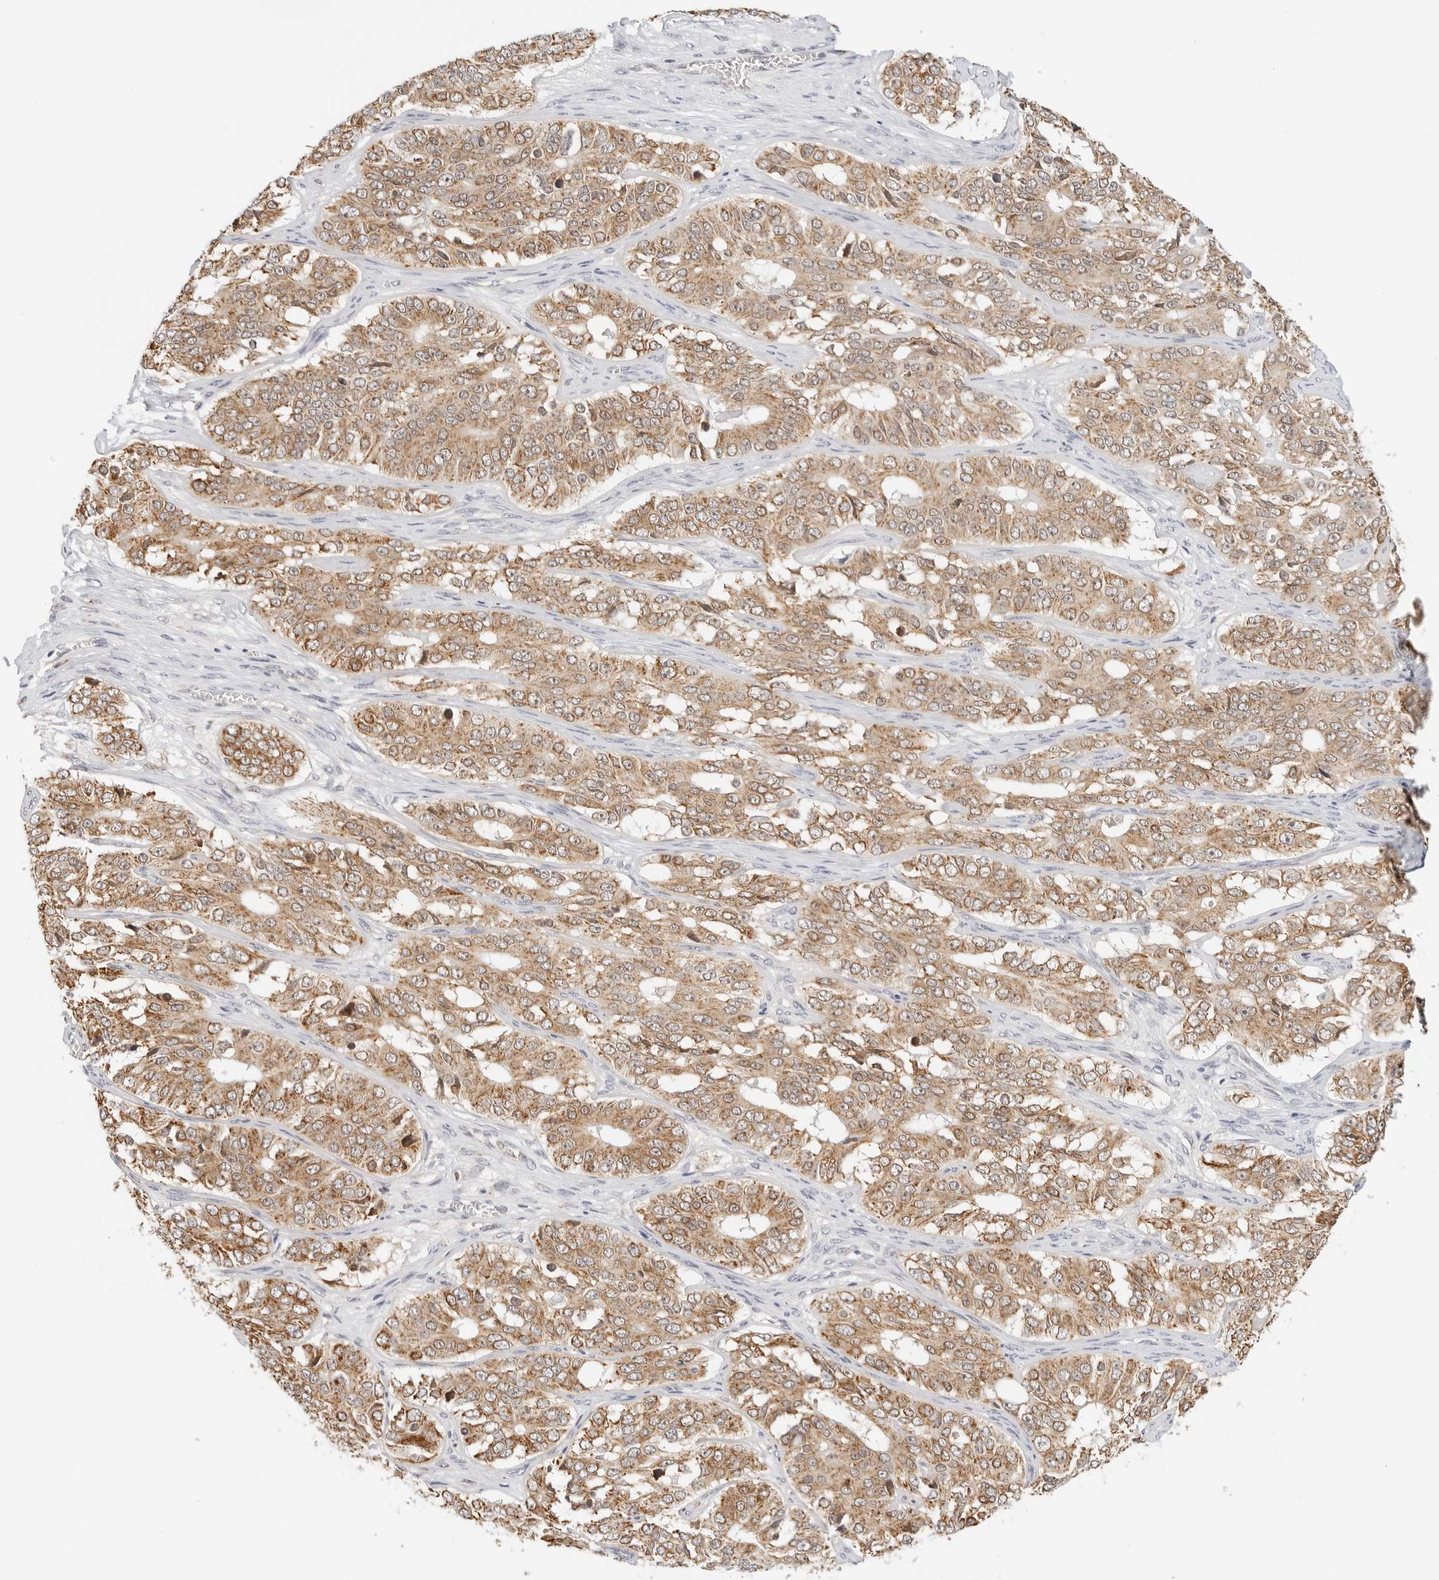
{"staining": {"intensity": "moderate", "quantity": ">75%", "location": "cytoplasmic/membranous"}, "tissue": "ovarian cancer", "cell_type": "Tumor cells", "image_type": "cancer", "snomed": [{"axis": "morphology", "description": "Carcinoma, endometroid"}, {"axis": "topography", "description": "Ovary"}], "caption": "Immunohistochemistry image of human ovarian cancer (endometroid carcinoma) stained for a protein (brown), which displays medium levels of moderate cytoplasmic/membranous expression in about >75% of tumor cells.", "gene": "ATL1", "patient": {"sex": "female", "age": 51}}